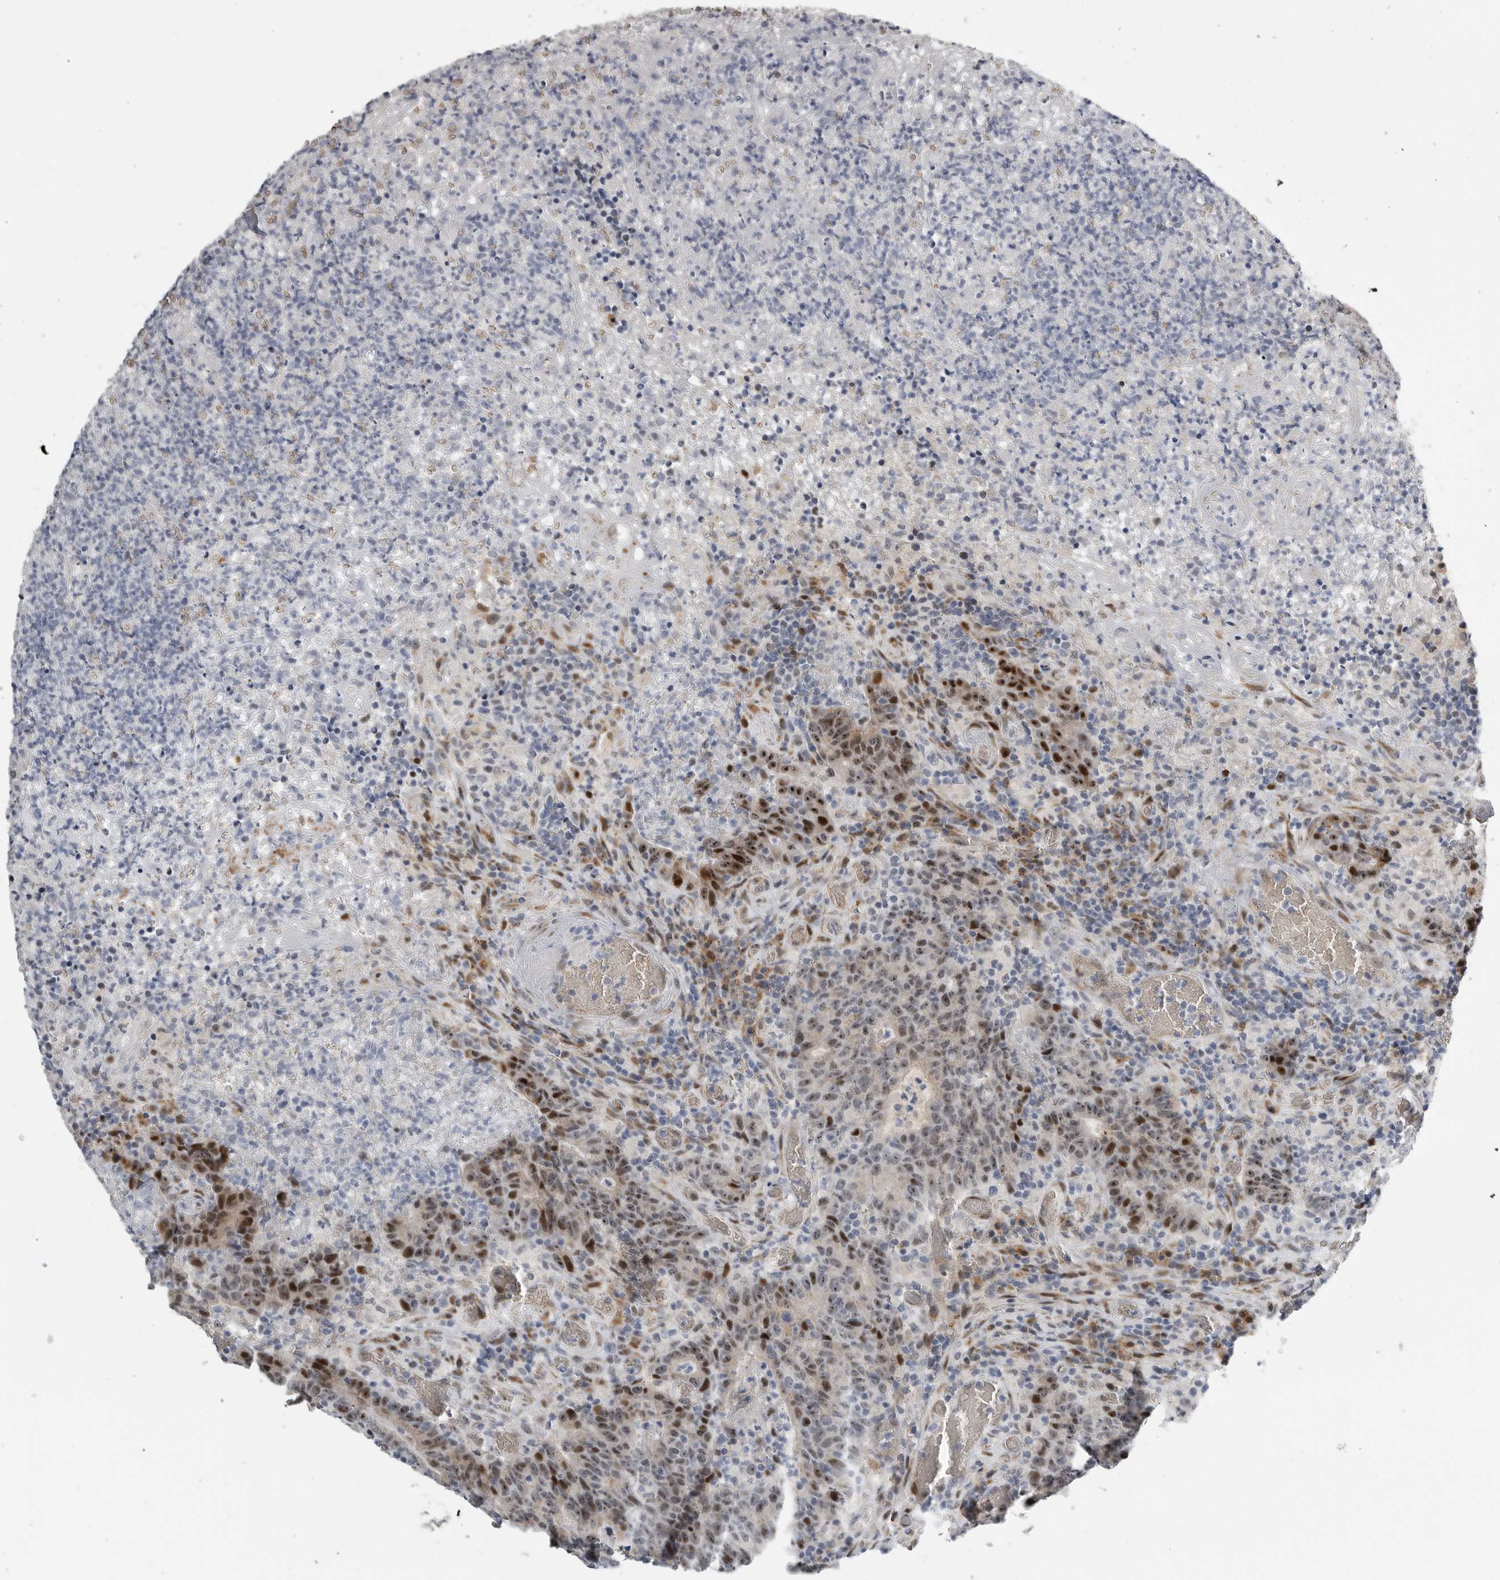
{"staining": {"intensity": "moderate", "quantity": ">75%", "location": "nuclear"}, "tissue": "colorectal cancer", "cell_type": "Tumor cells", "image_type": "cancer", "snomed": [{"axis": "morphology", "description": "Adenocarcinoma, NOS"}, {"axis": "topography", "description": "Colon"}], "caption": "Brown immunohistochemical staining in human colorectal cancer exhibits moderate nuclear staining in about >75% of tumor cells.", "gene": "PCMTD1", "patient": {"sex": "female", "age": 75}}